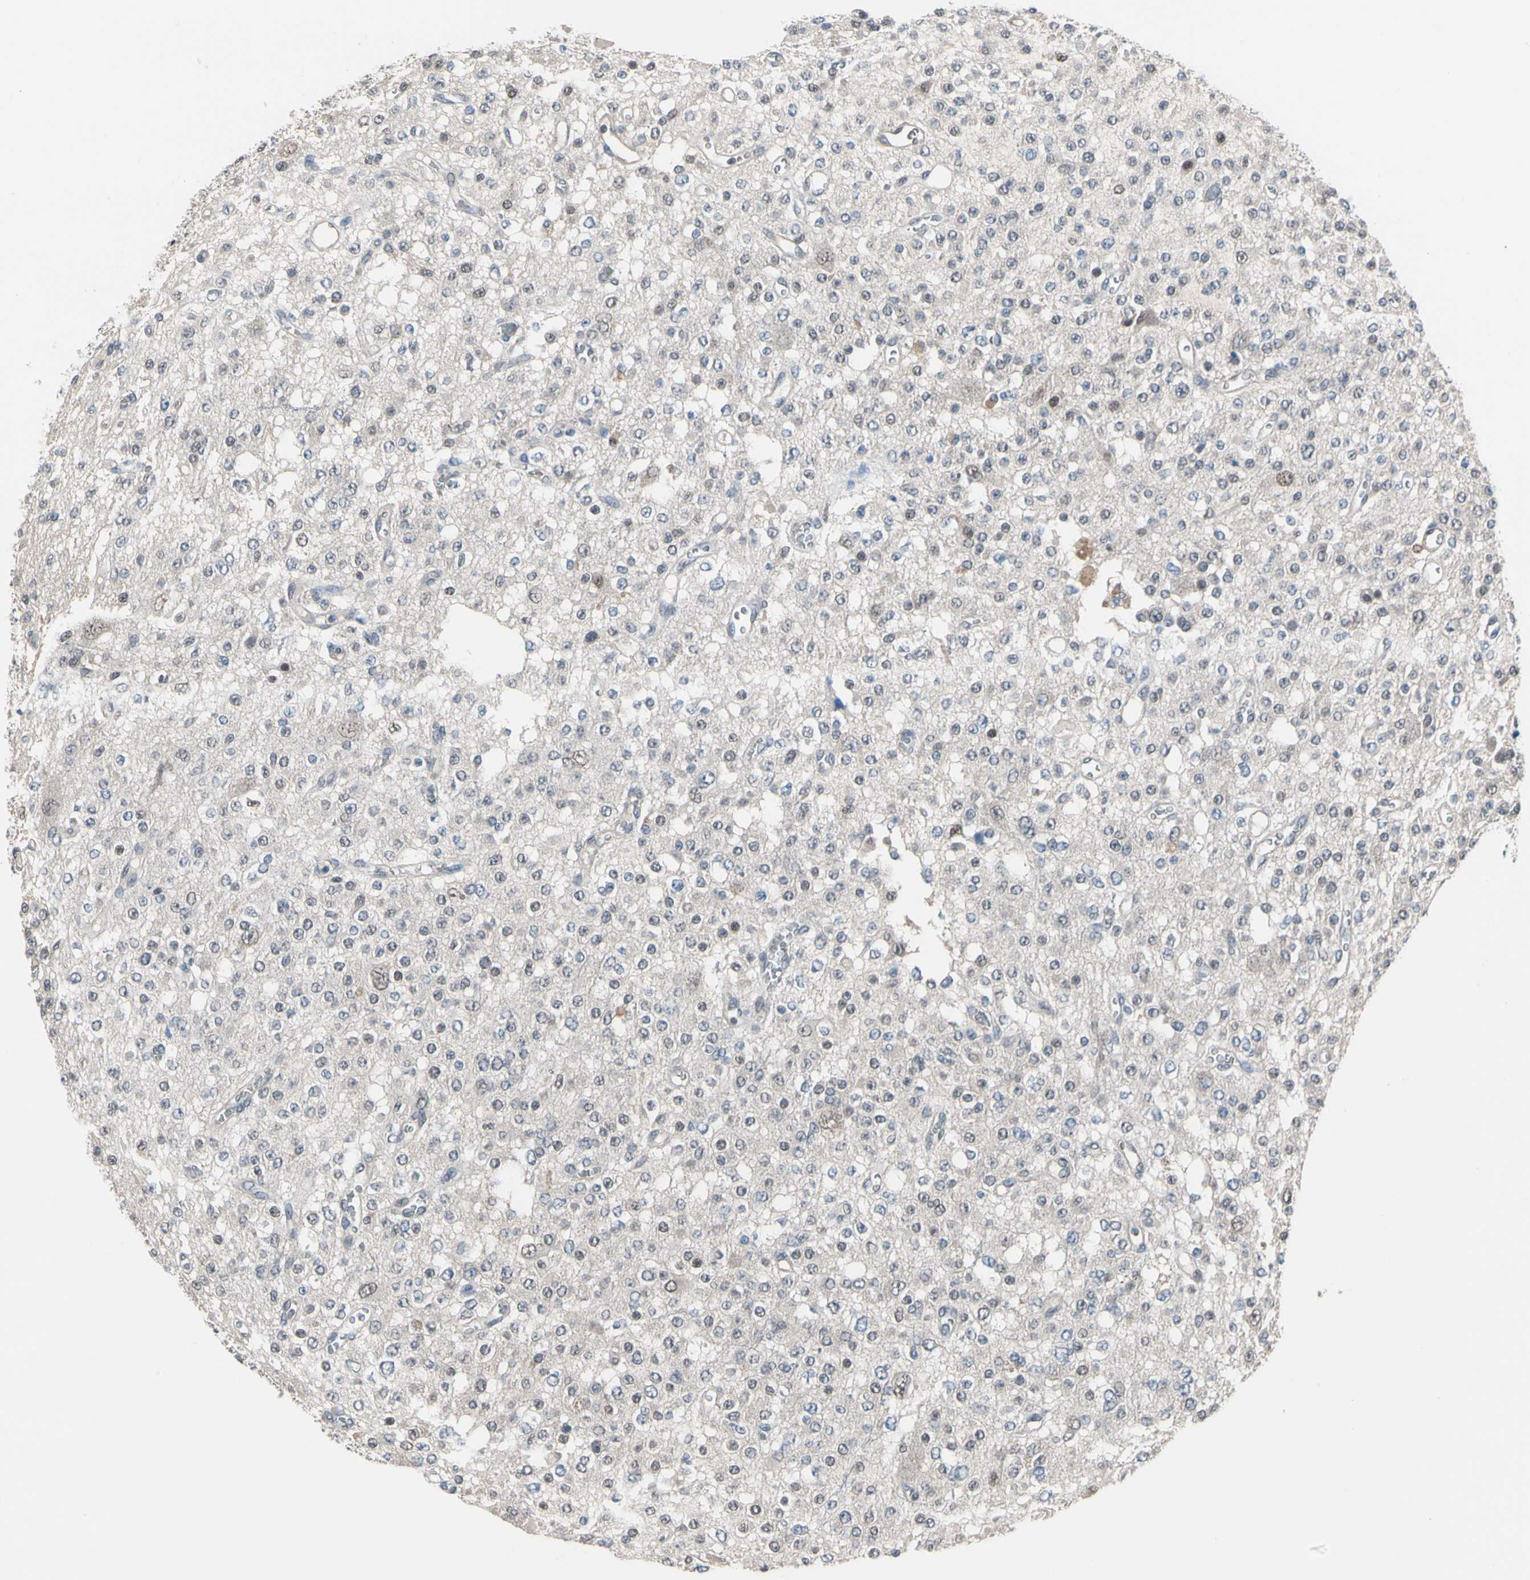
{"staining": {"intensity": "weak", "quantity": "<25%", "location": "cytoplasmic/membranous,nuclear"}, "tissue": "glioma", "cell_type": "Tumor cells", "image_type": "cancer", "snomed": [{"axis": "morphology", "description": "Glioma, malignant, Low grade"}, {"axis": "topography", "description": "Brain"}], "caption": "Glioma stained for a protein using IHC displays no positivity tumor cells.", "gene": "PSMA2", "patient": {"sex": "male", "age": 38}}